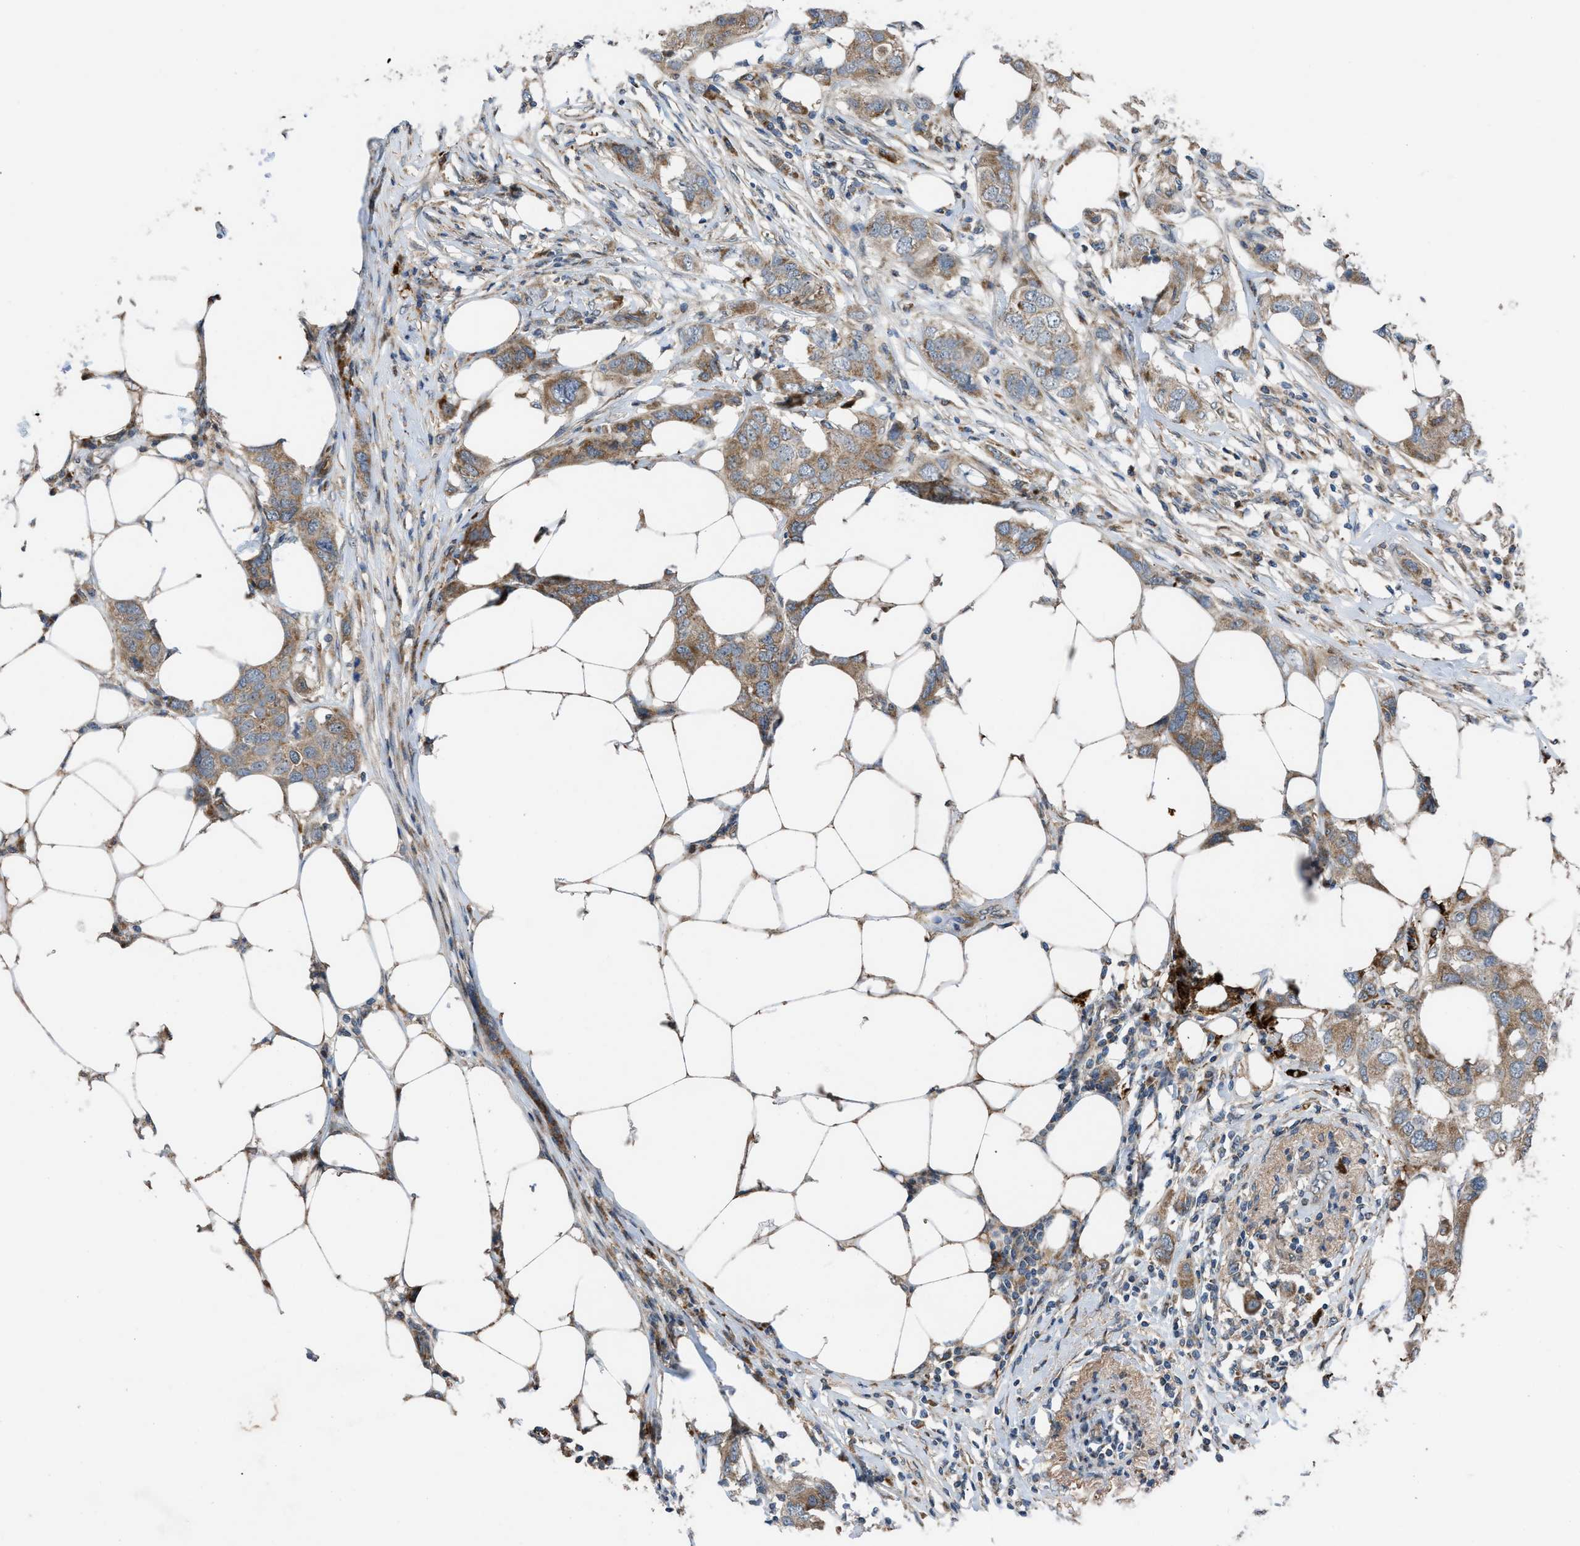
{"staining": {"intensity": "moderate", "quantity": ">75%", "location": "cytoplasmic/membranous"}, "tissue": "breast cancer", "cell_type": "Tumor cells", "image_type": "cancer", "snomed": [{"axis": "morphology", "description": "Duct carcinoma"}, {"axis": "topography", "description": "Breast"}], "caption": "About >75% of tumor cells in human breast infiltrating ductal carcinoma exhibit moderate cytoplasmic/membranous protein expression as visualized by brown immunohistochemical staining.", "gene": "AP3M2", "patient": {"sex": "female", "age": 50}}